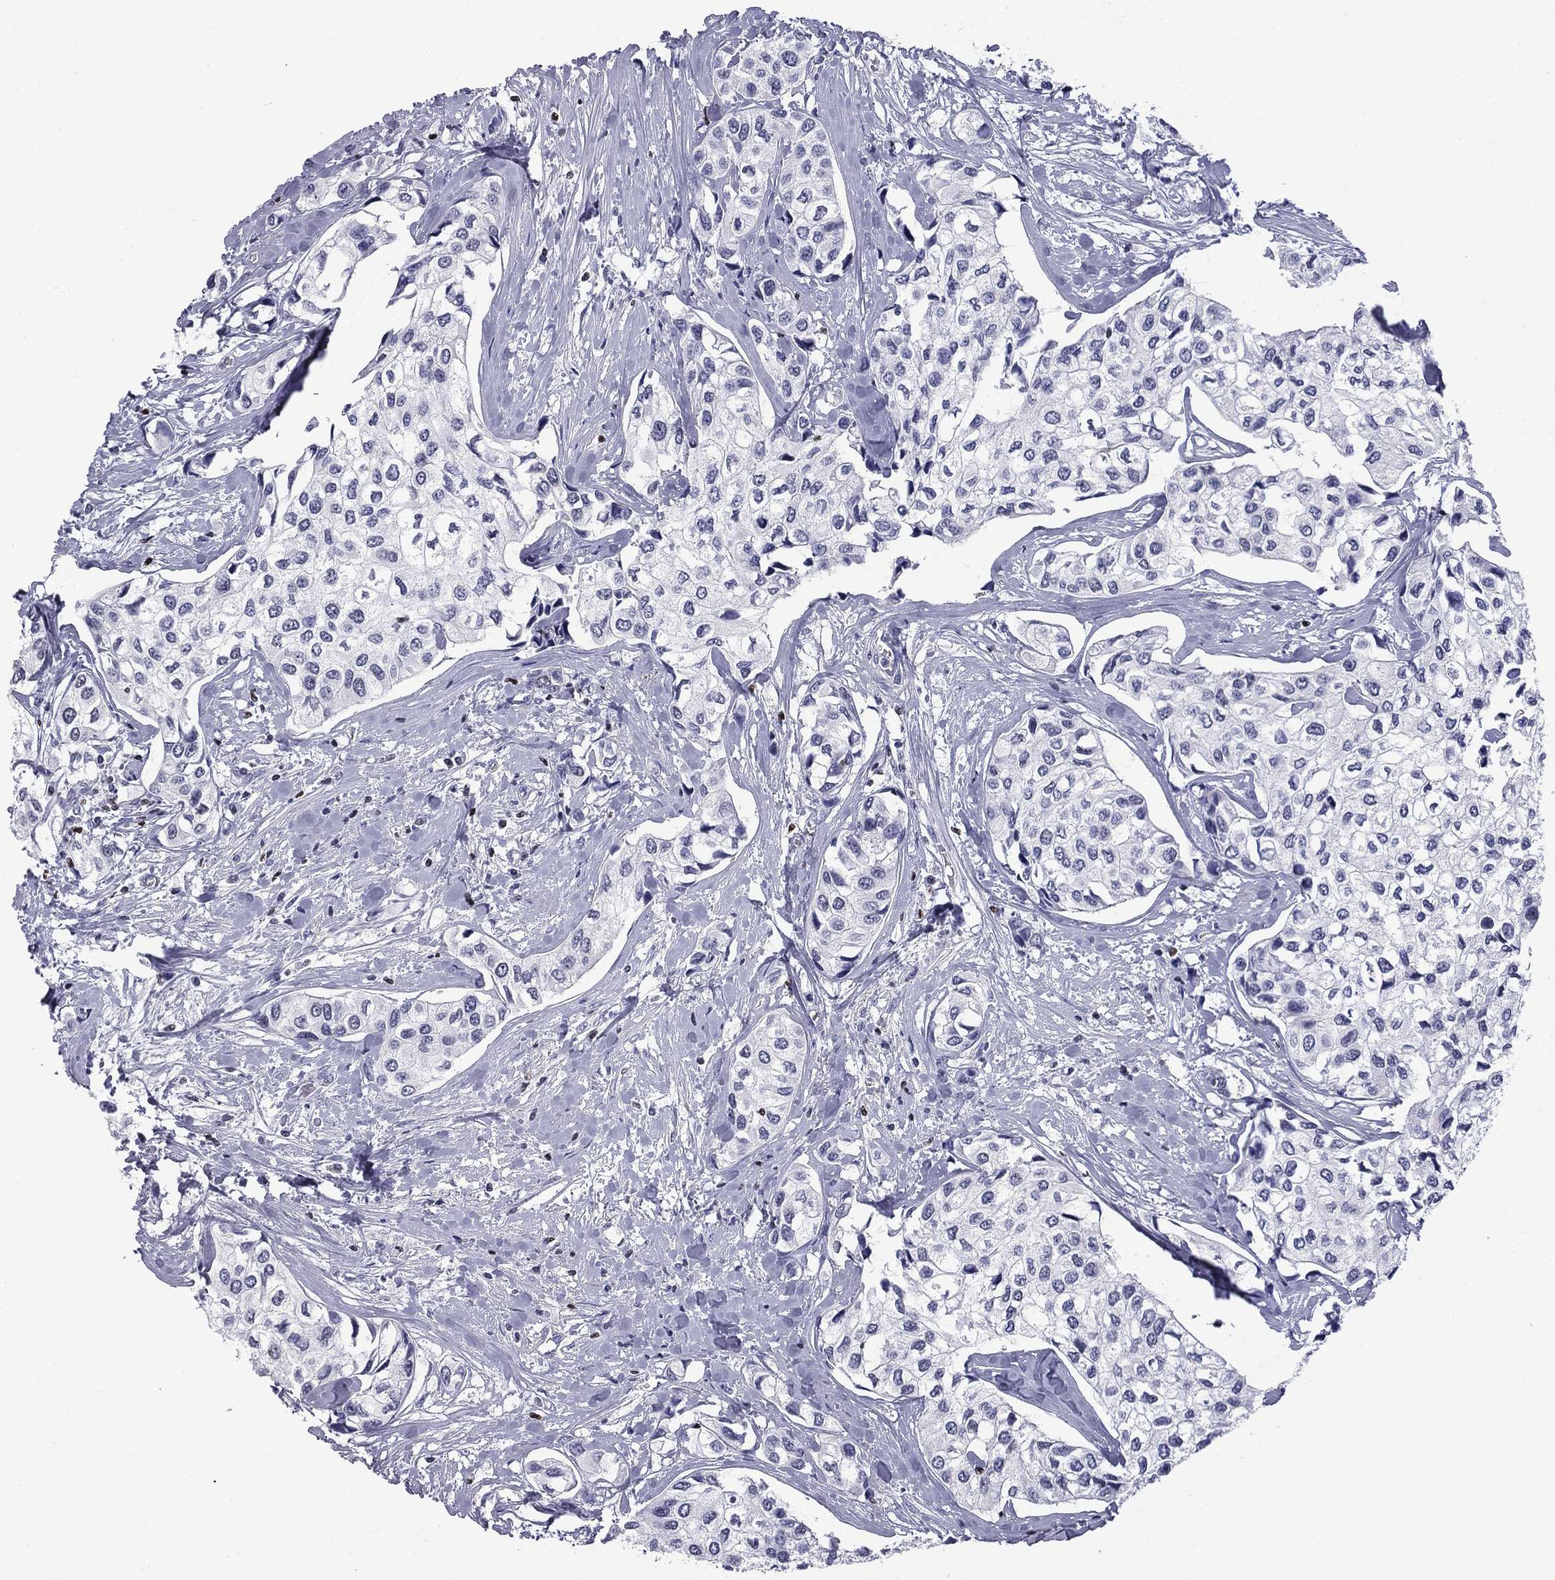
{"staining": {"intensity": "negative", "quantity": "none", "location": "none"}, "tissue": "urothelial cancer", "cell_type": "Tumor cells", "image_type": "cancer", "snomed": [{"axis": "morphology", "description": "Urothelial carcinoma, High grade"}, {"axis": "topography", "description": "Urinary bladder"}], "caption": "IHC of human urothelial cancer reveals no staining in tumor cells.", "gene": "IKZF3", "patient": {"sex": "male", "age": 73}}